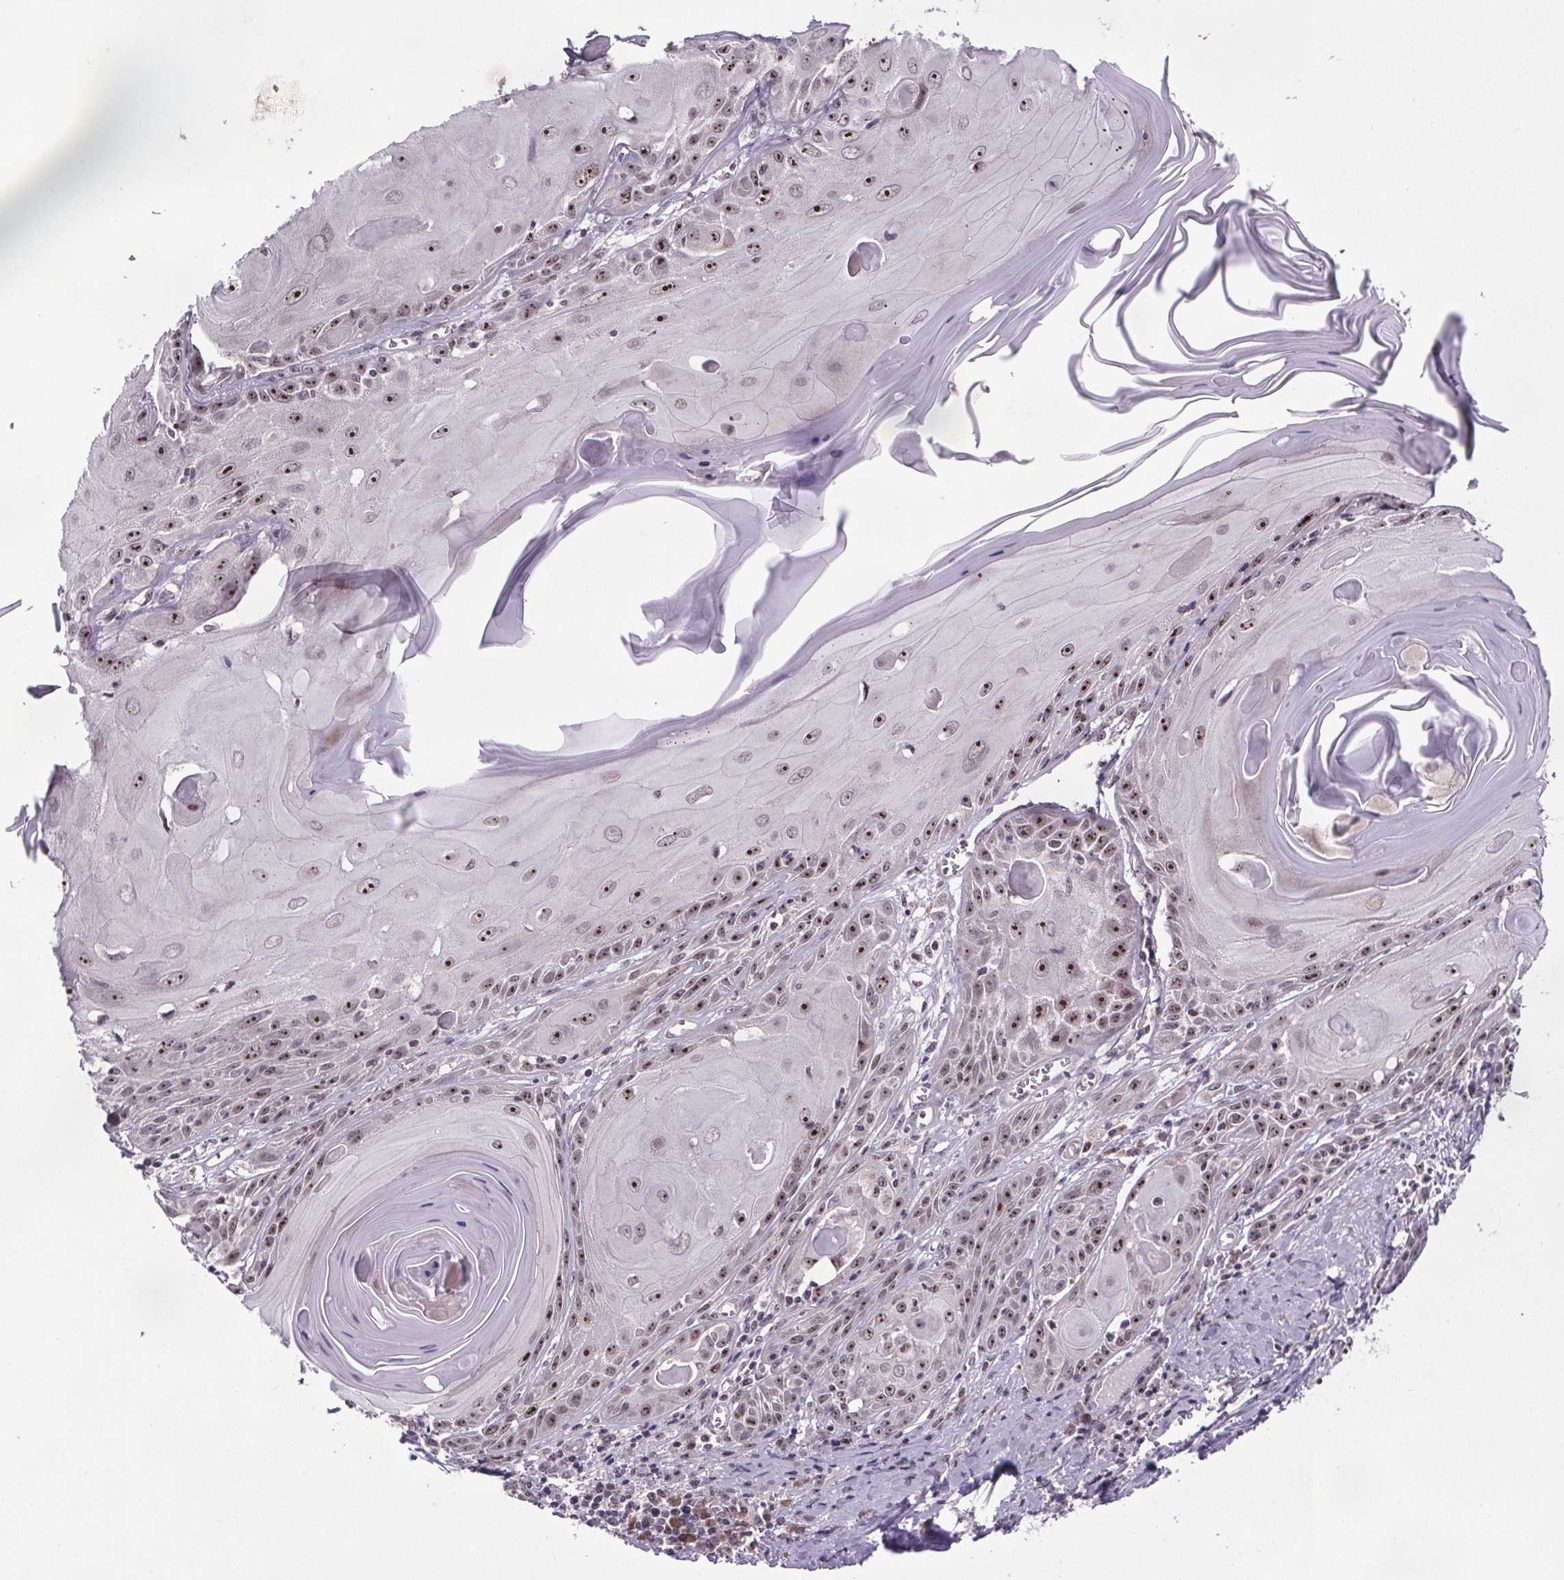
{"staining": {"intensity": "strong", "quantity": "25%-75%", "location": "nuclear"}, "tissue": "skin cancer", "cell_type": "Tumor cells", "image_type": "cancer", "snomed": [{"axis": "morphology", "description": "Squamous cell carcinoma, NOS"}, {"axis": "topography", "description": "Skin"}, {"axis": "topography", "description": "Vulva"}], "caption": "This micrograph exhibits immunohistochemistry (IHC) staining of skin cancer, with high strong nuclear positivity in about 25%-75% of tumor cells.", "gene": "ATMIN", "patient": {"sex": "female", "age": 85}}